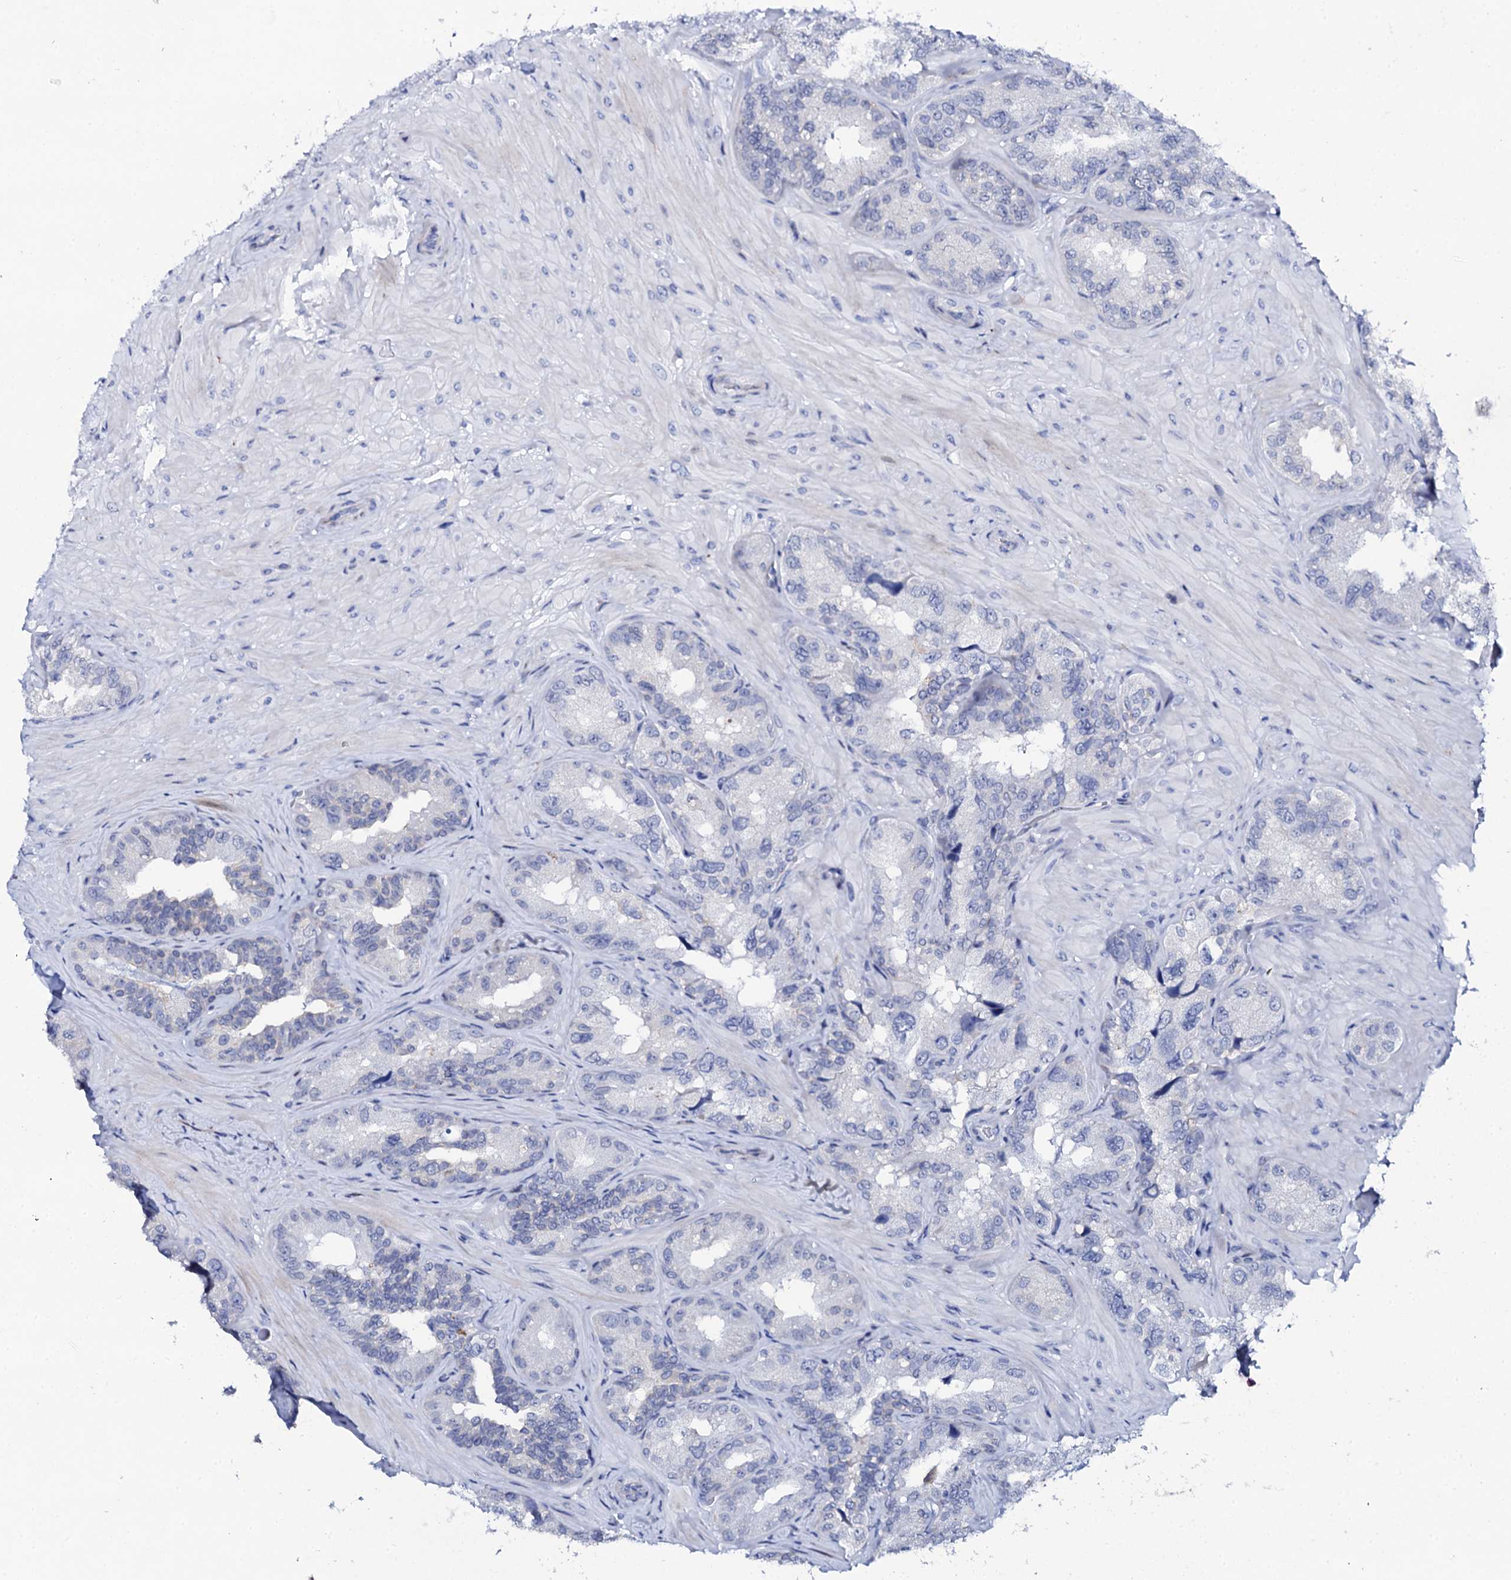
{"staining": {"intensity": "negative", "quantity": "none", "location": "none"}, "tissue": "seminal vesicle", "cell_type": "Glandular cells", "image_type": "normal", "snomed": [{"axis": "morphology", "description": "Normal tissue, NOS"}, {"axis": "topography", "description": "Seminal veicle"}, {"axis": "topography", "description": "Peripheral nerve tissue"}], "caption": "Histopathology image shows no significant protein staining in glandular cells of benign seminal vesicle. Nuclei are stained in blue.", "gene": "NUDT13", "patient": {"sex": "male", "age": 67}}